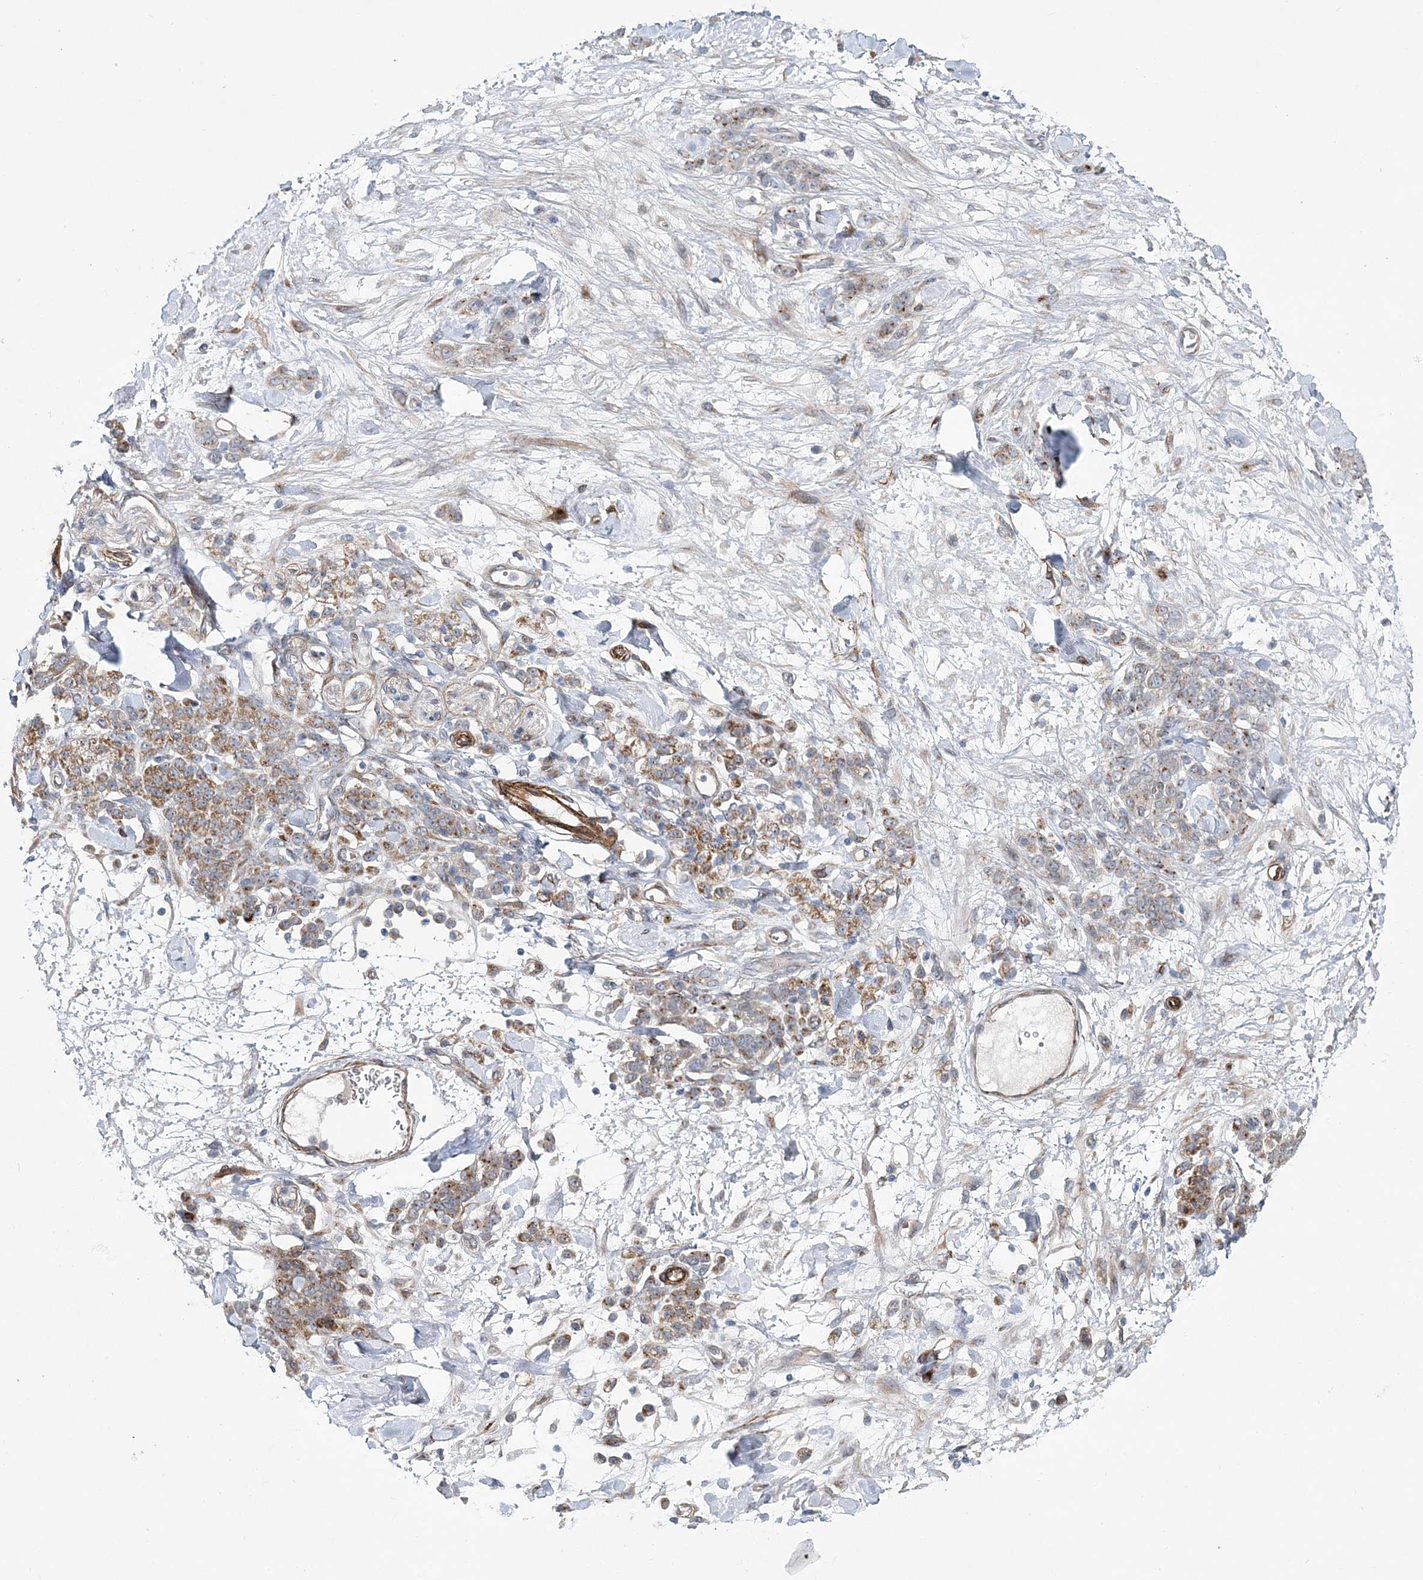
{"staining": {"intensity": "moderate", "quantity": "25%-75%", "location": "cytoplasmic/membranous"}, "tissue": "stomach cancer", "cell_type": "Tumor cells", "image_type": "cancer", "snomed": [{"axis": "morphology", "description": "Normal tissue, NOS"}, {"axis": "morphology", "description": "Adenocarcinoma, NOS"}, {"axis": "topography", "description": "Stomach"}], "caption": "Adenocarcinoma (stomach) was stained to show a protein in brown. There is medium levels of moderate cytoplasmic/membranous positivity in approximately 25%-75% of tumor cells.", "gene": "NBAS", "patient": {"sex": "male", "age": 82}}